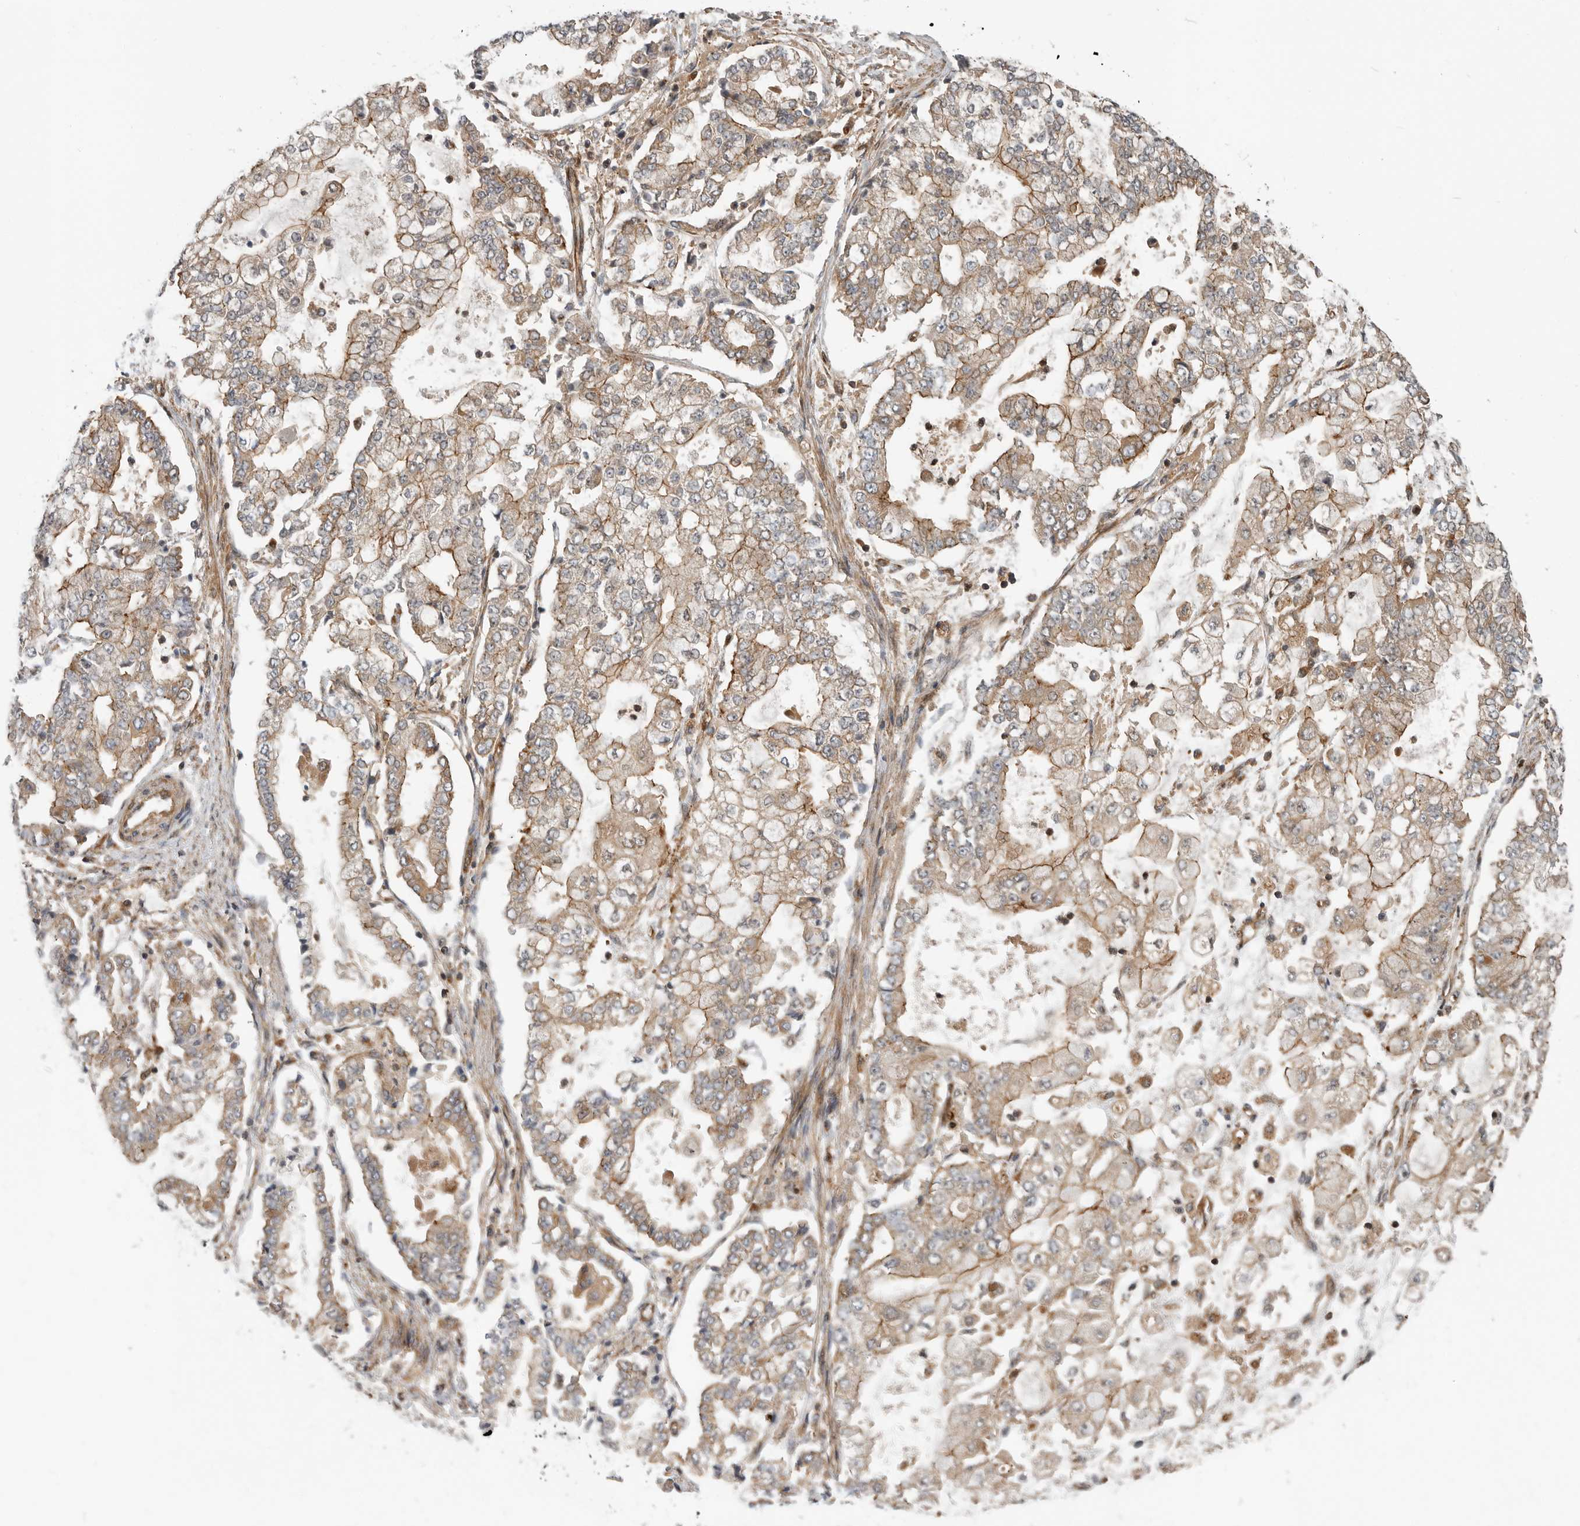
{"staining": {"intensity": "weak", "quantity": ">75%", "location": "cytoplasmic/membranous"}, "tissue": "stomach cancer", "cell_type": "Tumor cells", "image_type": "cancer", "snomed": [{"axis": "morphology", "description": "Adenocarcinoma, NOS"}, {"axis": "topography", "description": "Stomach"}], "caption": "Adenocarcinoma (stomach) was stained to show a protein in brown. There is low levels of weak cytoplasmic/membranous positivity in approximately >75% of tumor cells. The staining was performed using DAB (3,3'-diaminobenzidine) to visualize the protein expression in brown, while the nuclei were stained in blue with hematoxylin (Magnification: 20x).", "gene": "STRAP", "patient": {"sex": "male", "age": 76}}